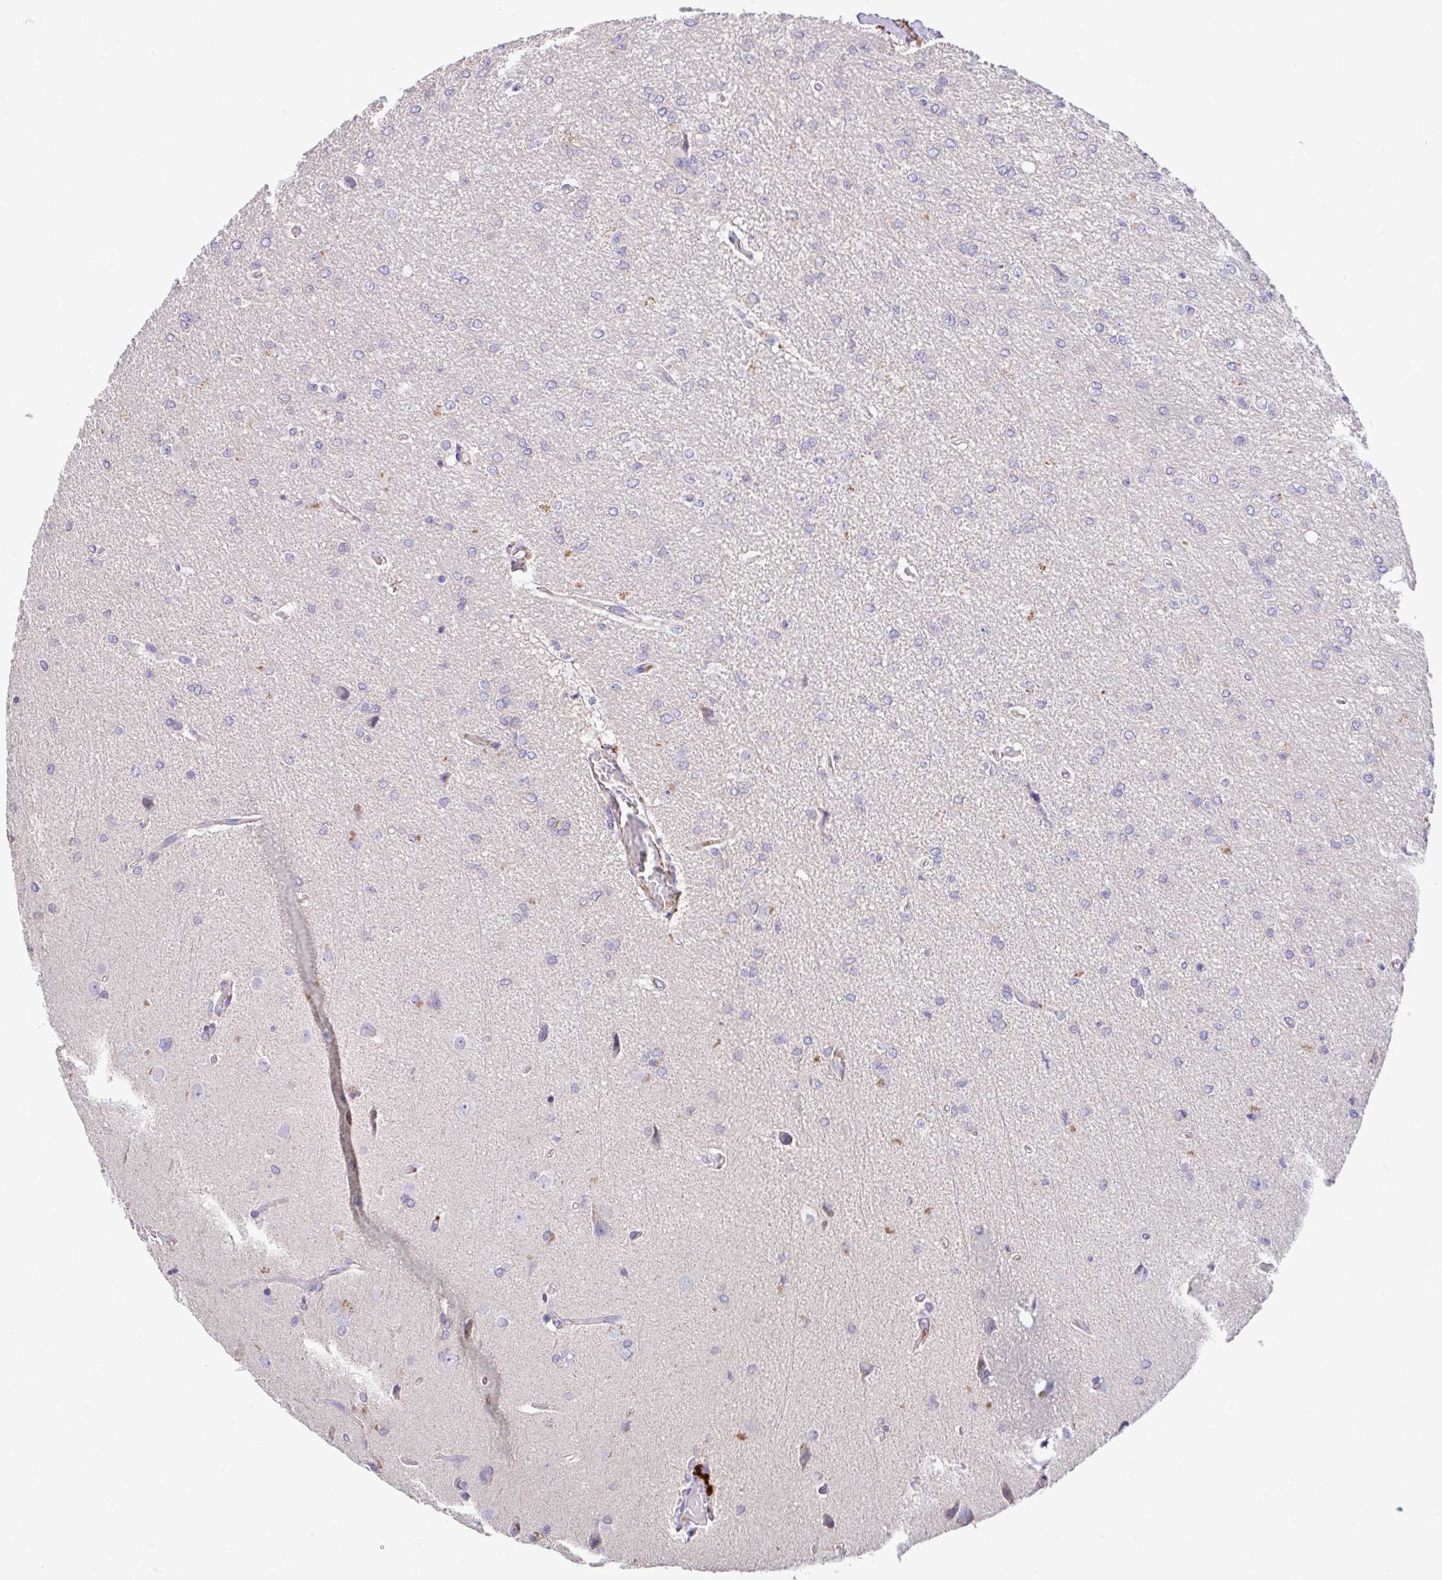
{"staining": {"intensity": "negative", "quantity": "none", "location": "none"}, "tissue": "glioma", "cell_type": "Tumor cells", "image_type": "cancer", "snomed": [{"axis": "morphology", "description": "Glioma, malignant, Low grade"}, {"axis": "topography", "description": "Brain"}], "caption": "Micrograph shows no protein expression in tumor cells of malignant glioma (low-grade) tissue. Nuclei are stained in blue.", "gene": "ZNF581", "patient": {"sex": "male", "age": 26}}